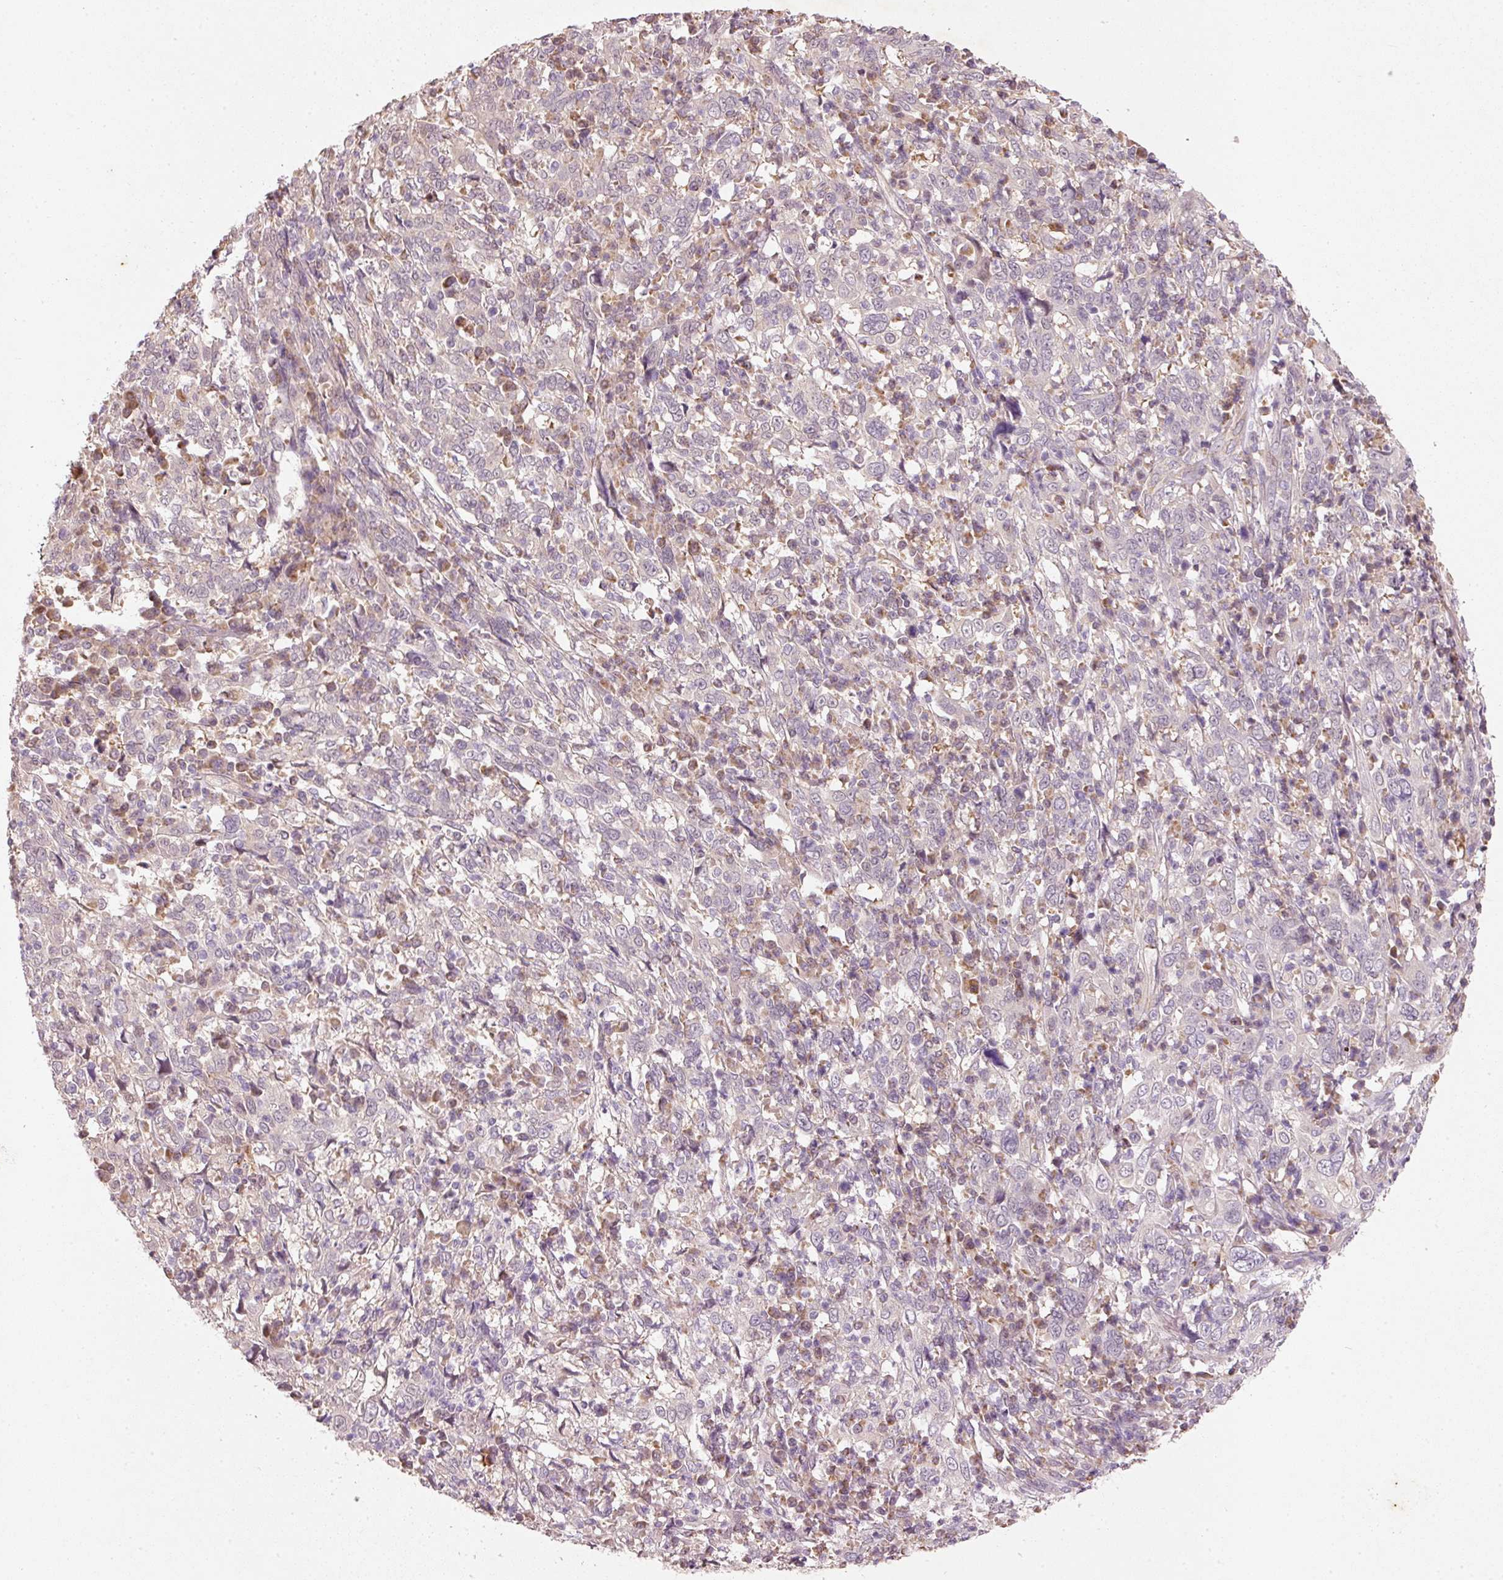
{"staining": {"intensity": "negative", "quantity": "none", "location": "none"}, "tissue": "cervical cancer", "cell_type": "Tumor cells", "image_type": "cancer", "snomed": [{"axis": "morphology", "description": "Squamous cell carcinoma, NOS"}, {"axis": "topography", "description": "Cervix"}], "caption": "There is no significant expression in tumor cells of squamous cell carcinoma (cervical).", "gene": "RGL2", "patient": {"sex": "female", "age": 46}}